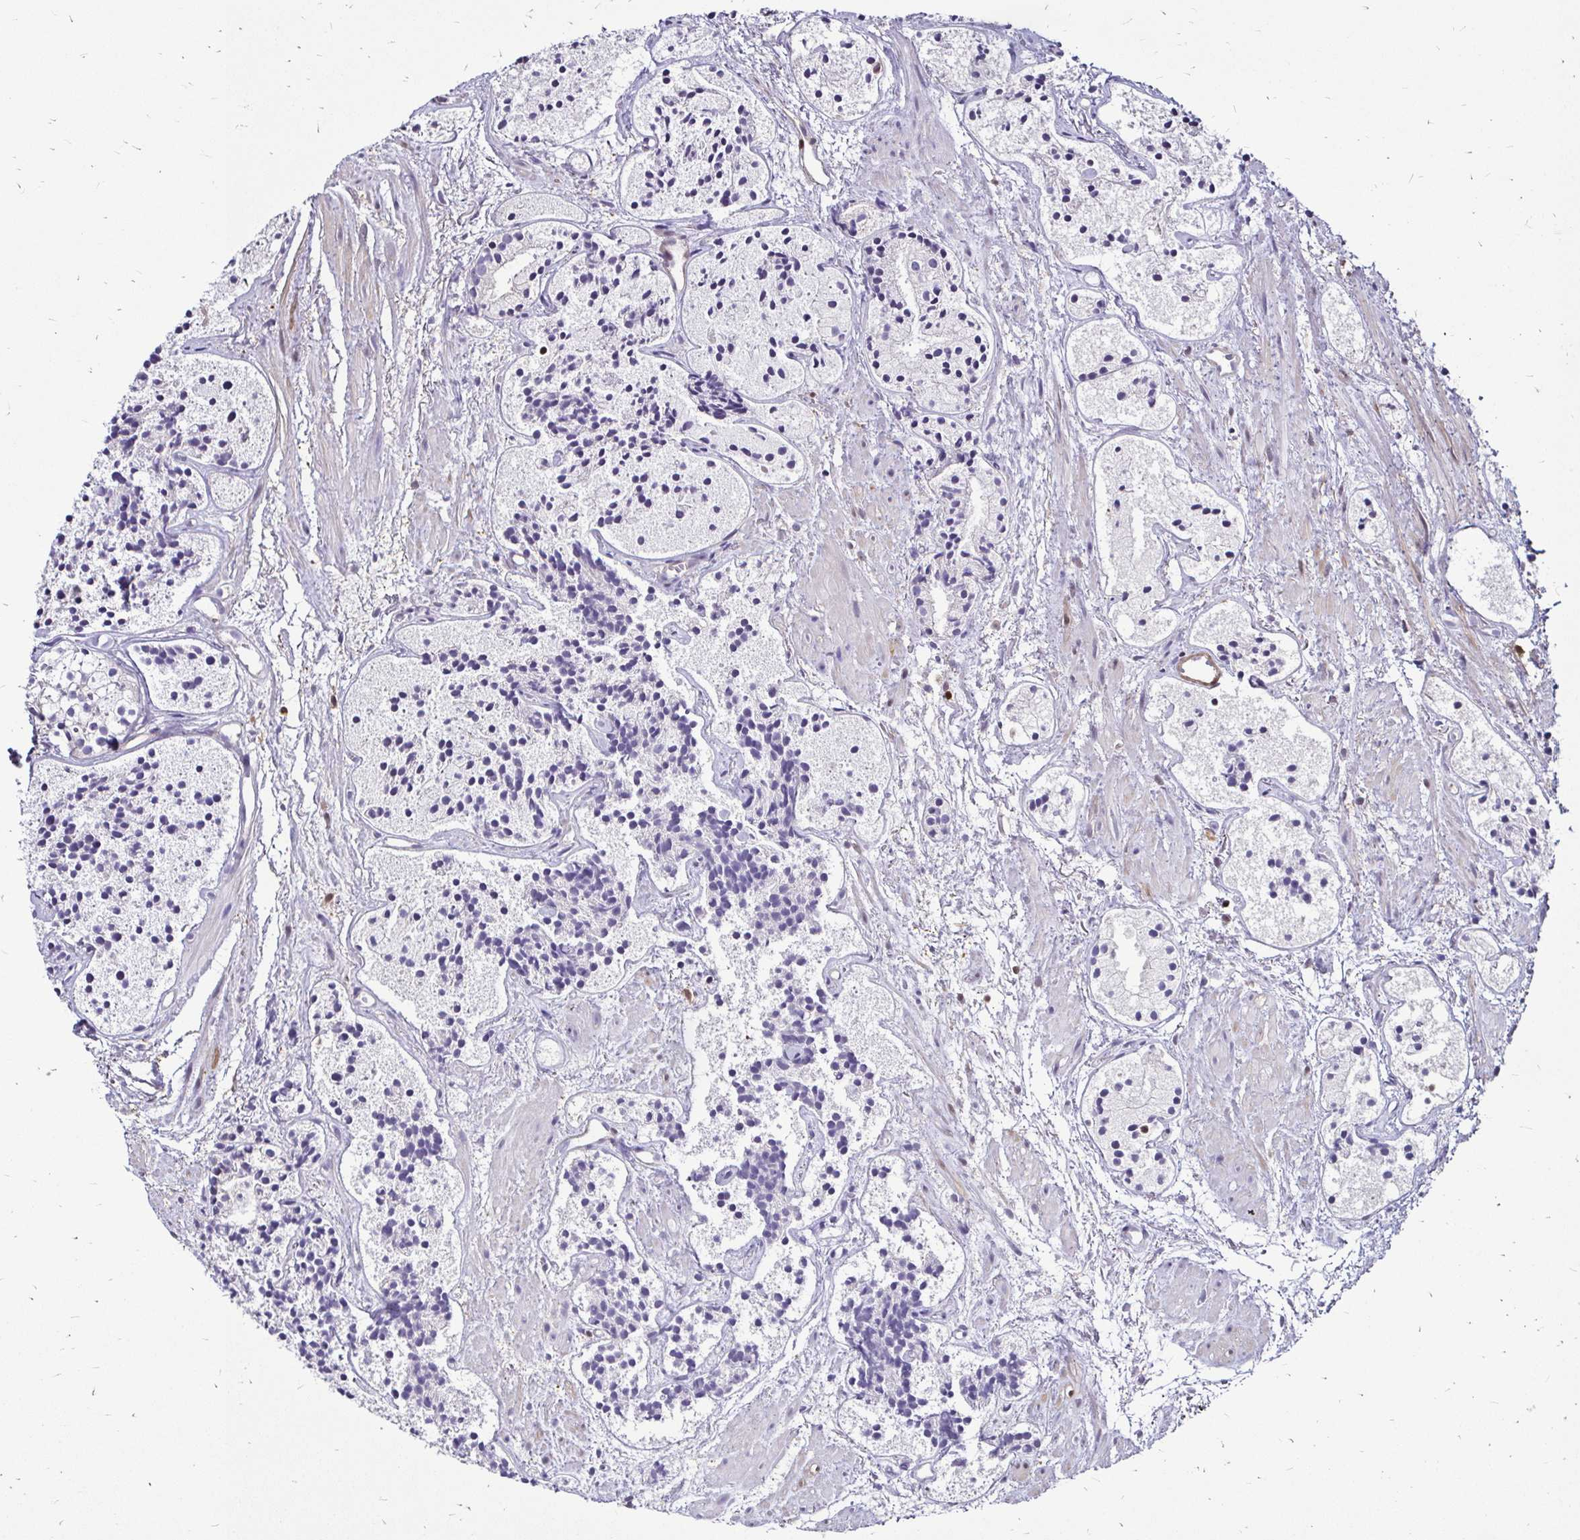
{"staining": {"intensity": "negative", "quantity": "none", "location": "none"}, "tissue": "prostate cancer", "cell_type": "Tumor cells", "image_type": "cancer", "snomed": [{"axis": "morphology", "description": "Adenocarcinoma, High grade"}, {"axis": "topography", "description": "Prostate"}], "caption": "Immunohistochemistry (IHC) micrograph of neoplastic tissue: prostate high-grade adenocarcinoma stained with DAB (3,3'-diaminobenzidine) demonstrates no significant protein positivity in tumor cells.", "gene": "ZFP1", "patient": {"sex": "male", "age": 85}}